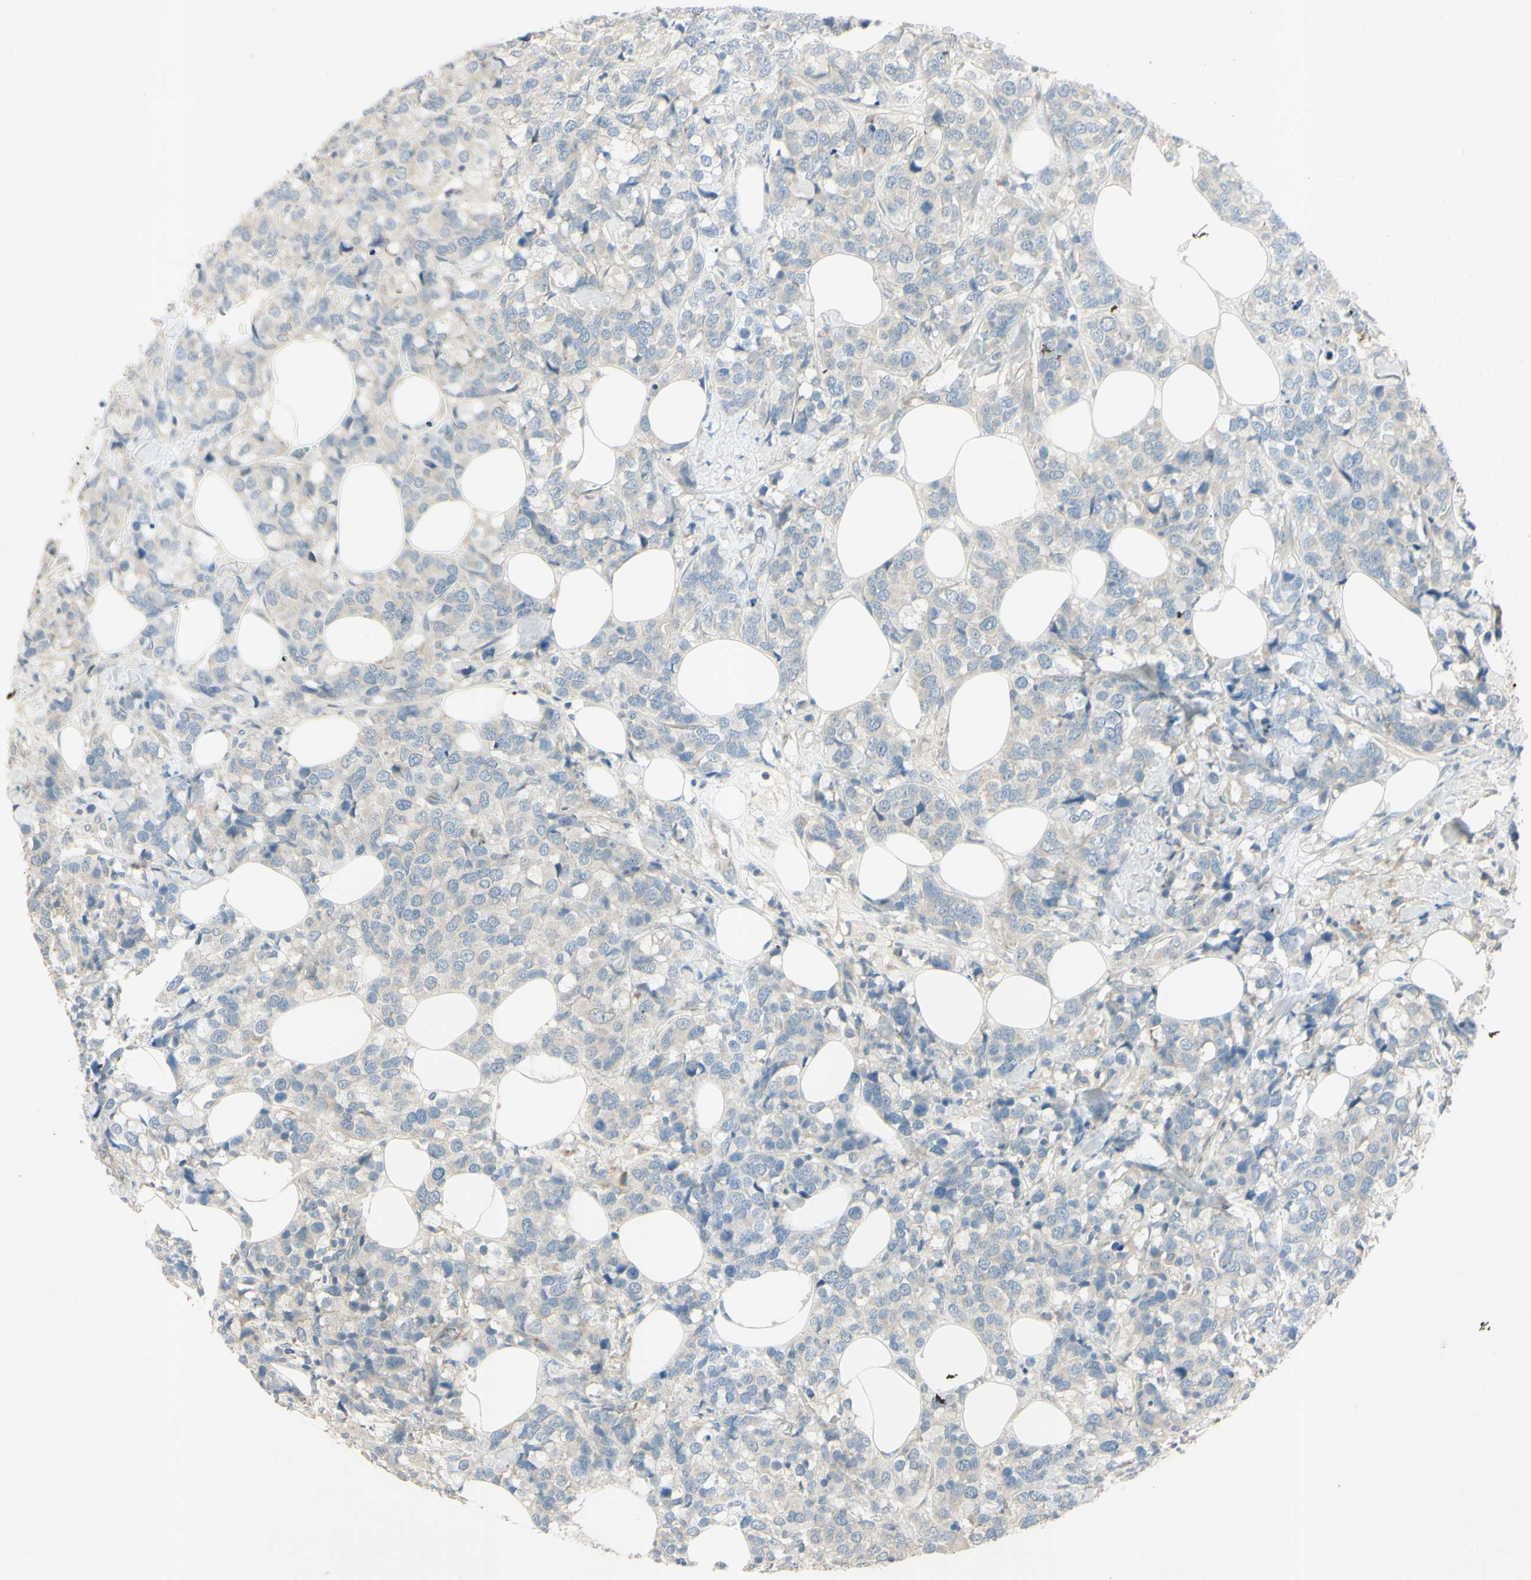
{"staining": {"intensity": "negative", "quantity": "none", "location": "none"}, "tissue": "breast cancer", "cell_type": "Tumor cells", "image_type": "cancer", "snomed": [{"axis": "morphology", "description": "Lobular carcinoma"}, {"axis": "topography", "description": "Breast"}], "caption": "The photomicrograph shows no staining of tumor cells in breast cancer (lobular carcinoma).", "gene": "AATK", "patient": {"sex": "female", "age": 59}}